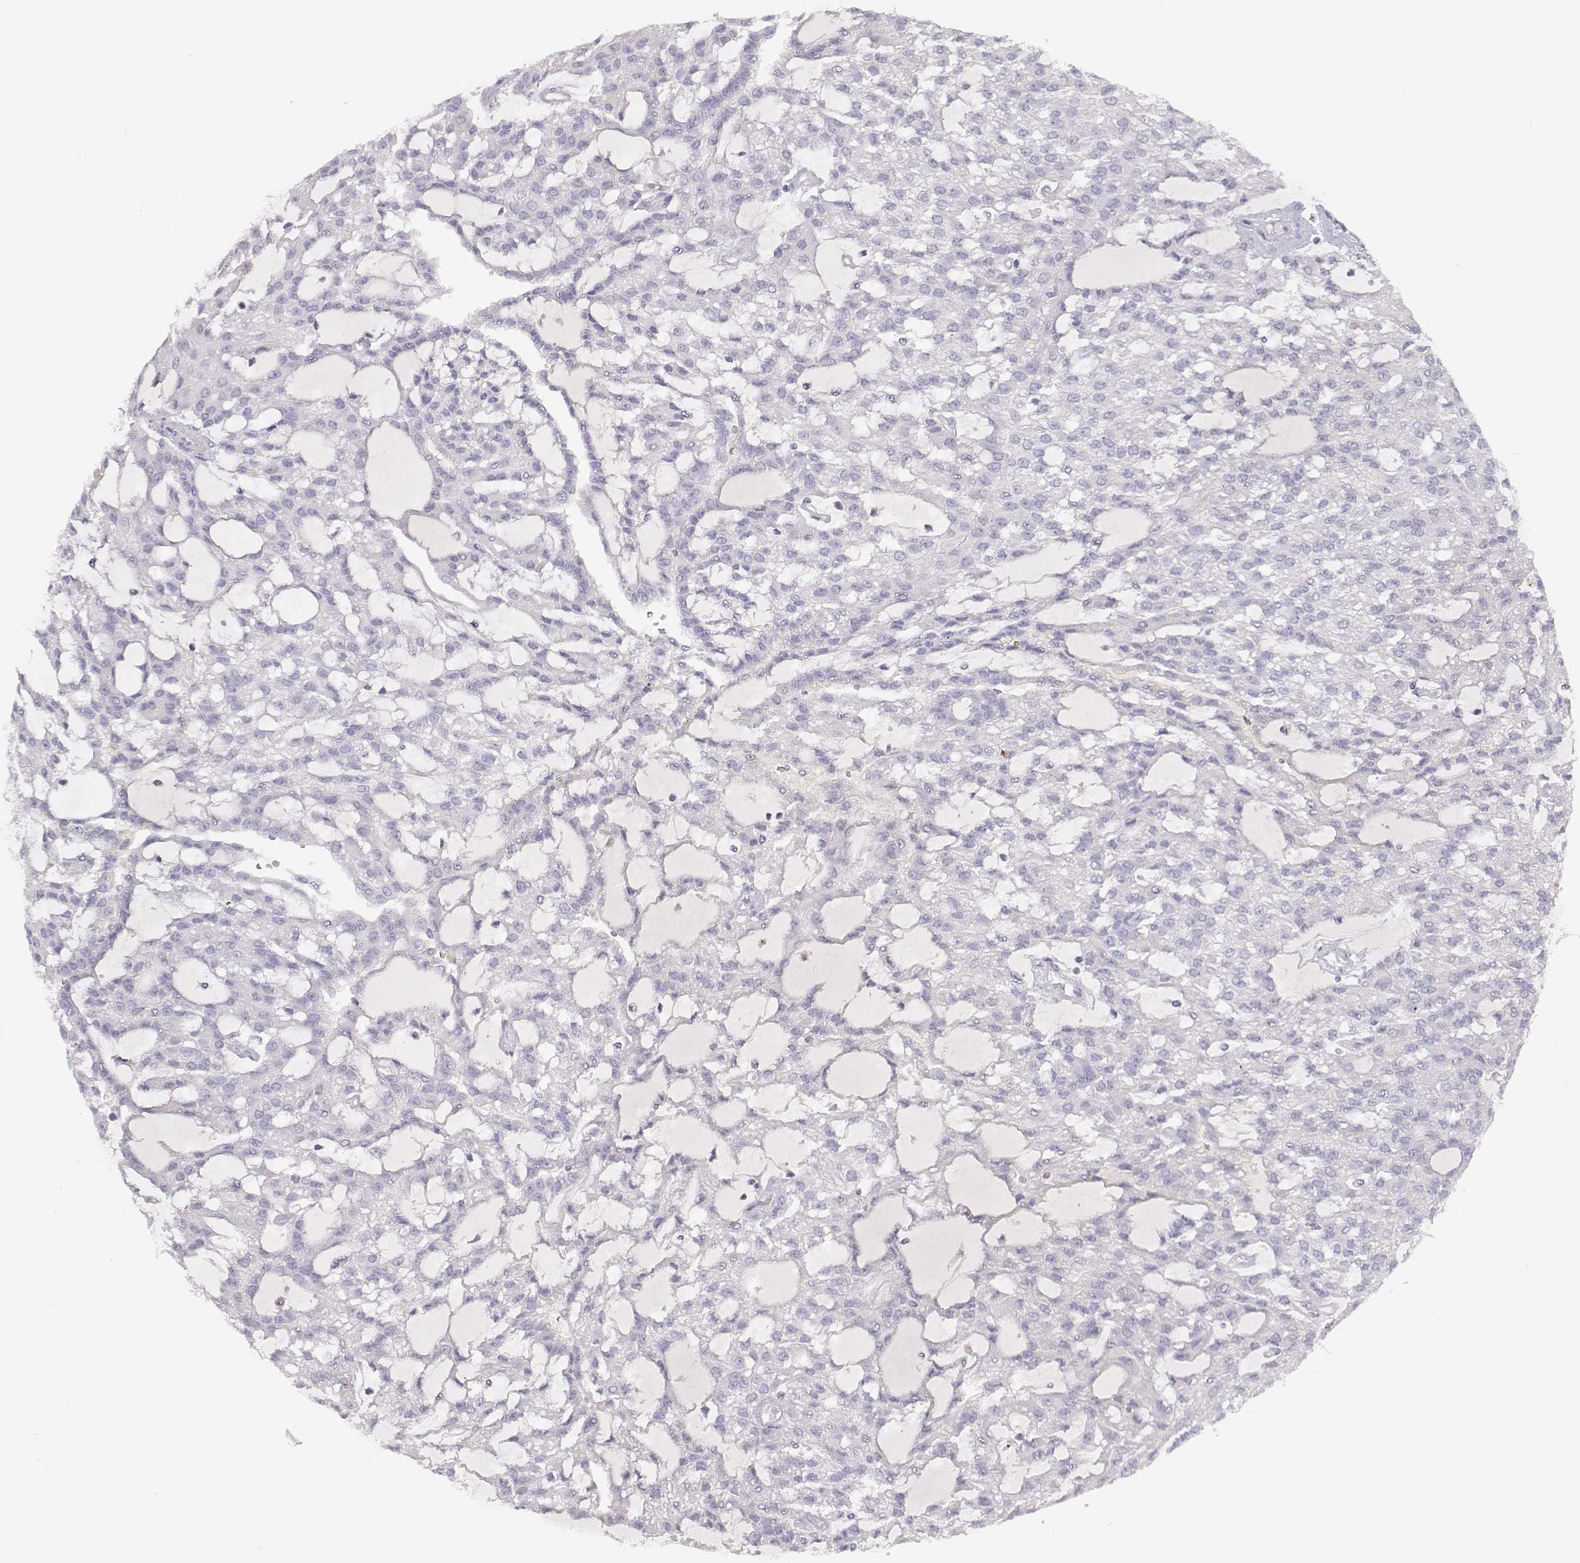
{"staining": {"intensity": "negative", "quantity": "none", "location": "none"}, "tissue": "renal cancer", "cell_type": "Tumor cells", "image_type": "cancer", "snomed": [{"axis": "morphology", "description": "Adenocarcinoma, NOS"}, {"axis": "topography", "description": "Kidney"}], "caption": "Tumor cells are negative for protein expression in human adenocarcinoma (renal).", "gene": "SLCO6A1", "patient": {"sex": "male", "age": 63}}